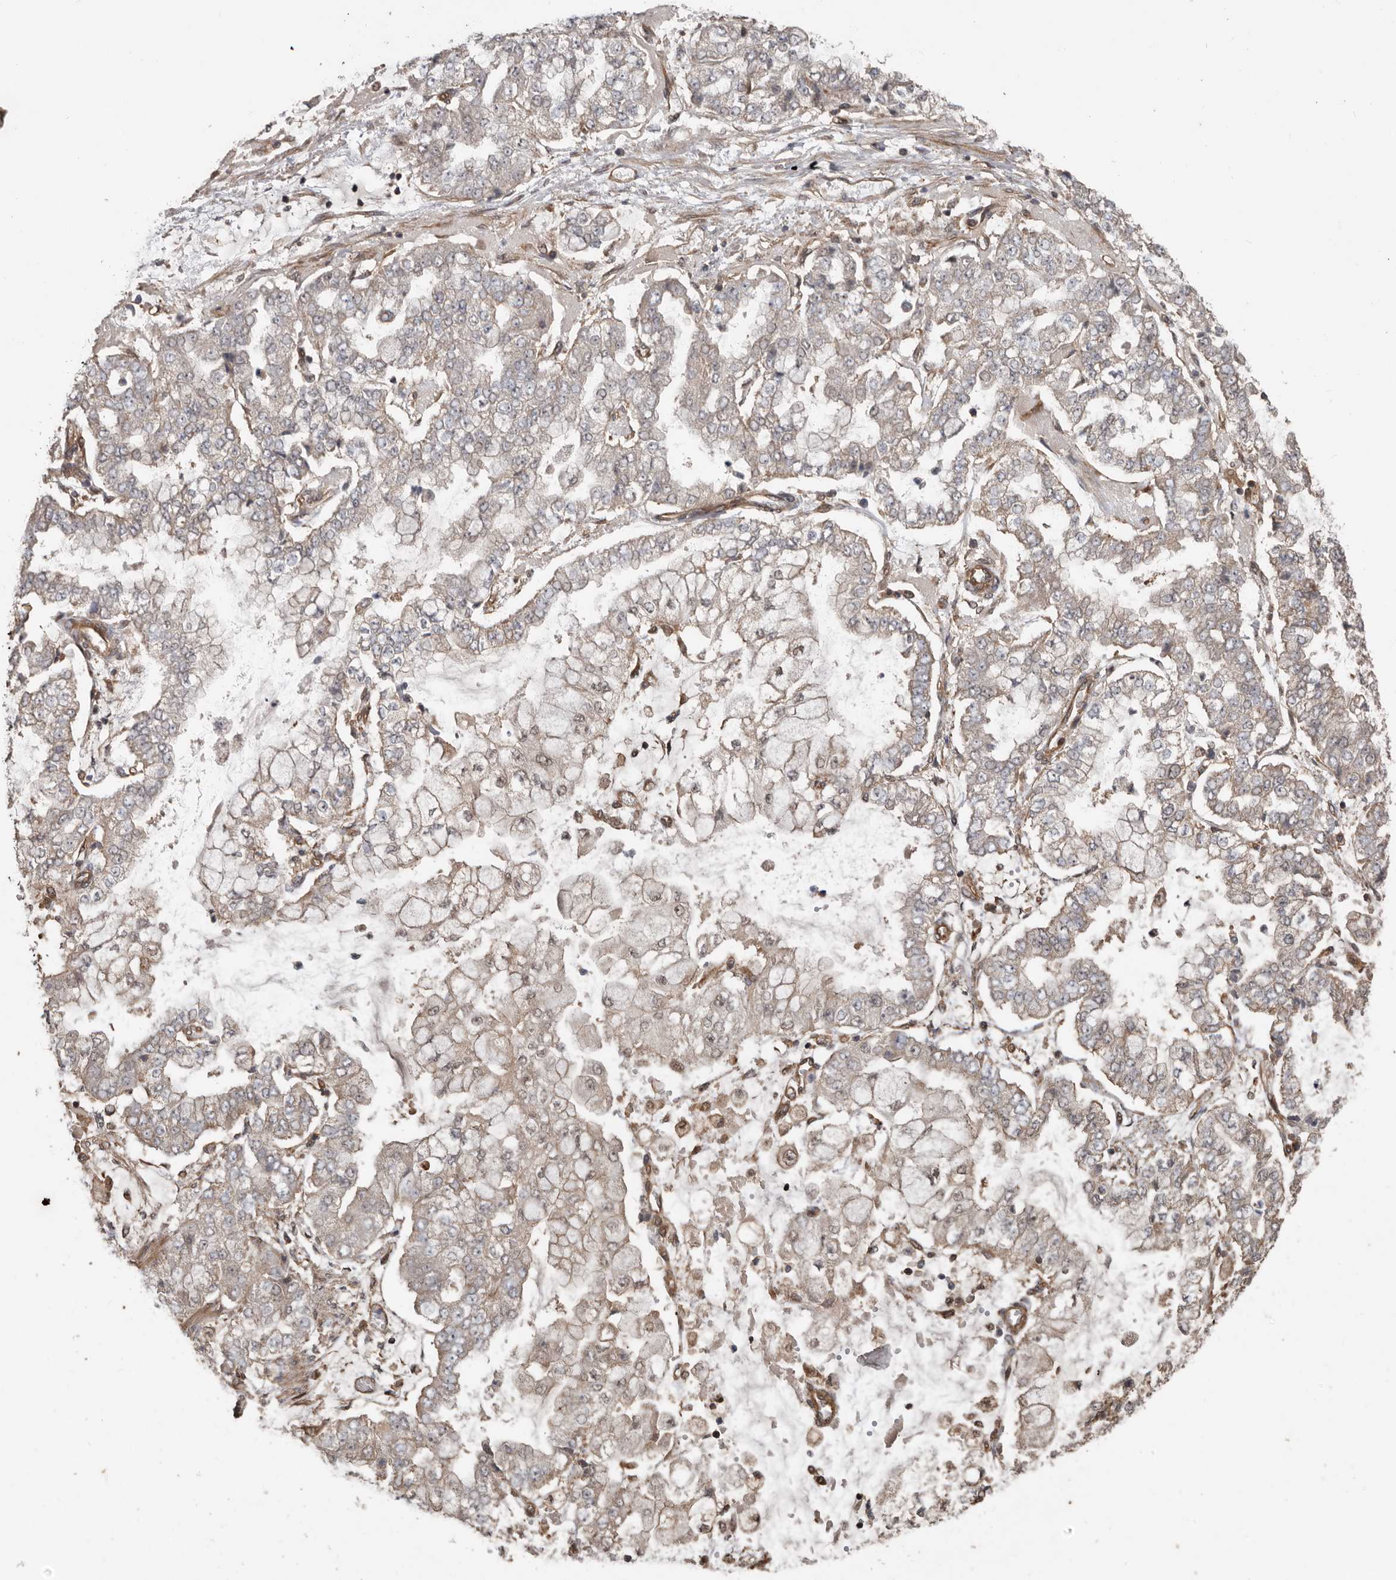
{"staining": {"intensity": "weak", "quantity": "<25%", "location": "cytoplasmic/membranous"}, "tissue": "stomach cancer", "cell_type": "Tumor cells", "image_type": "cancer", "snomed": [{"axis": "morphology", "description": "Adenocarcinoma, NOS"}, {"axis": "topography", "description": "Stomach"}], "caption": "Tumor cells are negative for brown protein staining in stomach adenocarcinoma.", "gene": "EXOC3L1", "patient": {"sex": "male", "age": 76}}